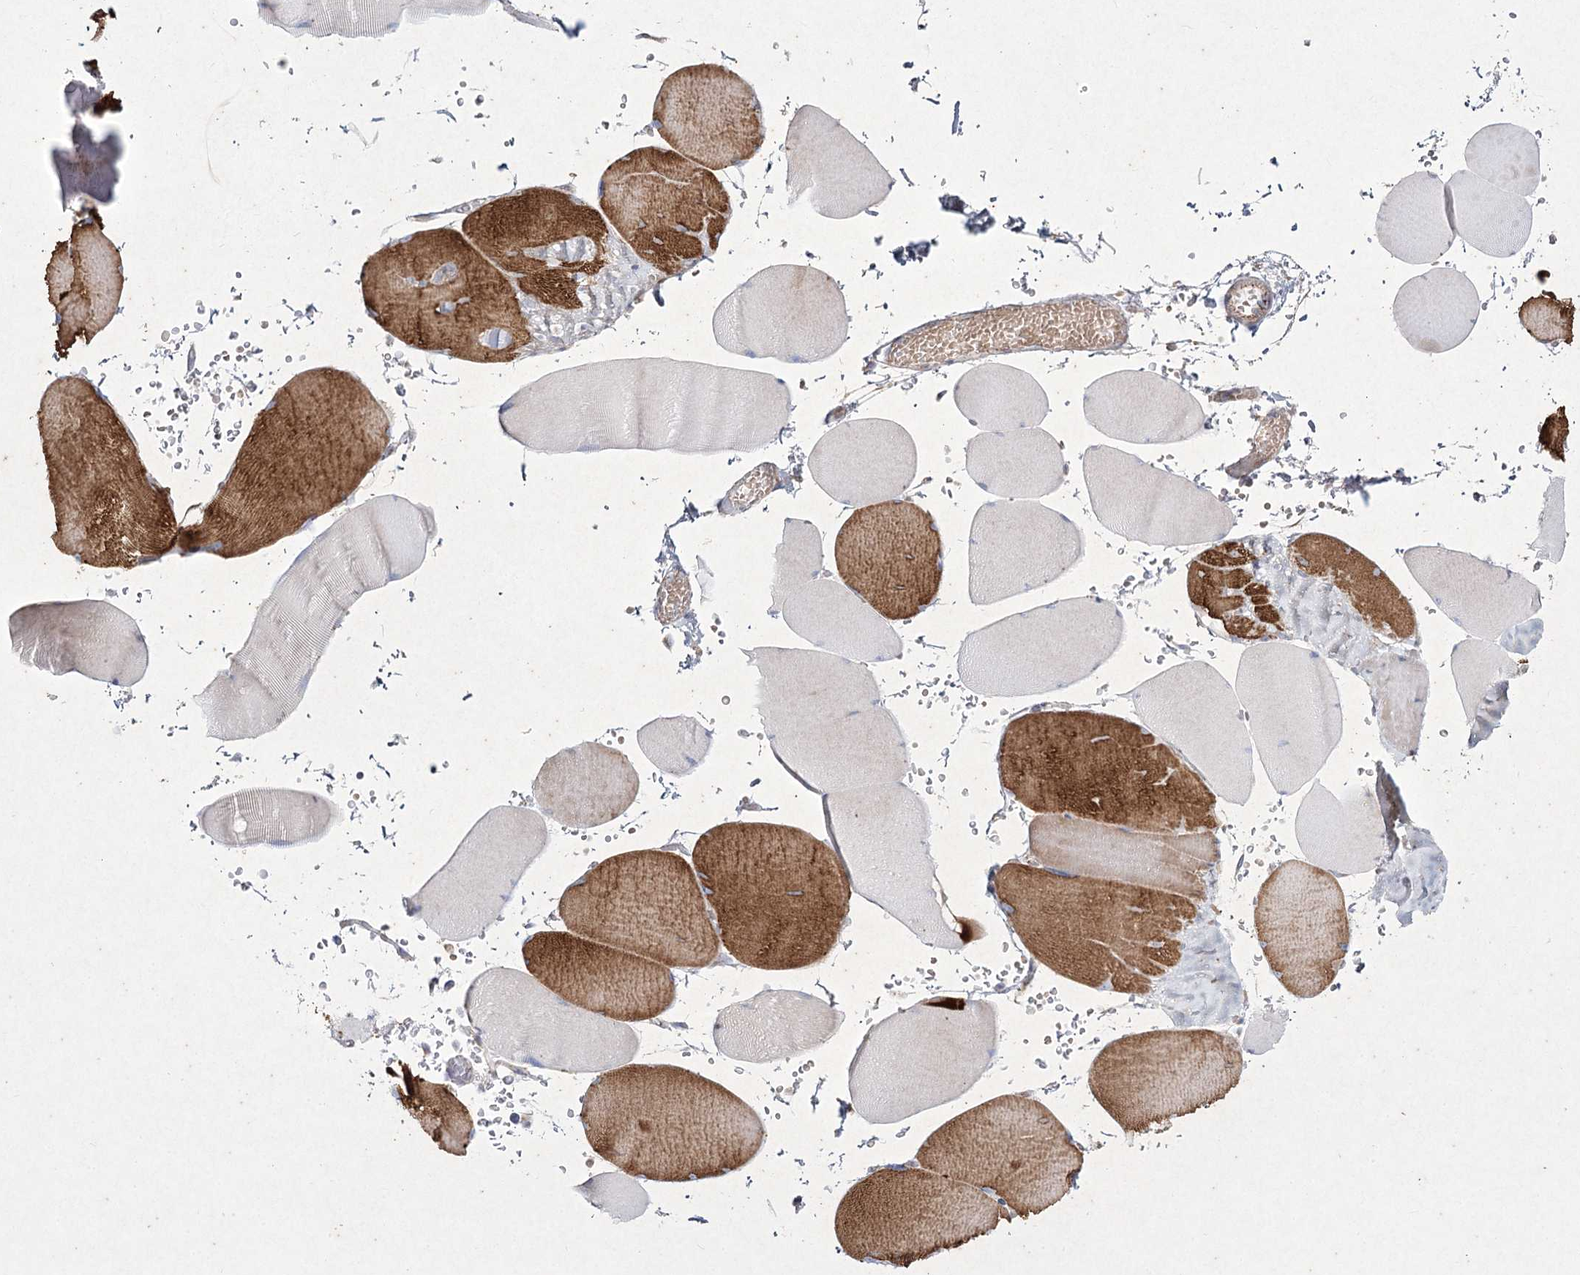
{"staining": {"intensity": "moderate", "quantity": ">75%", "location": "cytoplasmic/membranous"}, "tissue": "skeletal muscle", "cell_type": "Myocytes", "image_type": "normal", "snomed": [{"axis": "morphology", "description": "Normal tissue, NOS"}, {"axis": "topography", "description": "Skeletal muscle"}, {"axis": "topography", "description": "Head-Neck"}], "caption": "Approximately >75% of myocytes in unremarkable skeletal muscle reveal moderate cytoplasmic/membranous protein positivity as visualized by brown immunohistochemical staining.", "gene": "LDLRAD3", "patient": {"sex": "male", "age": 66}}